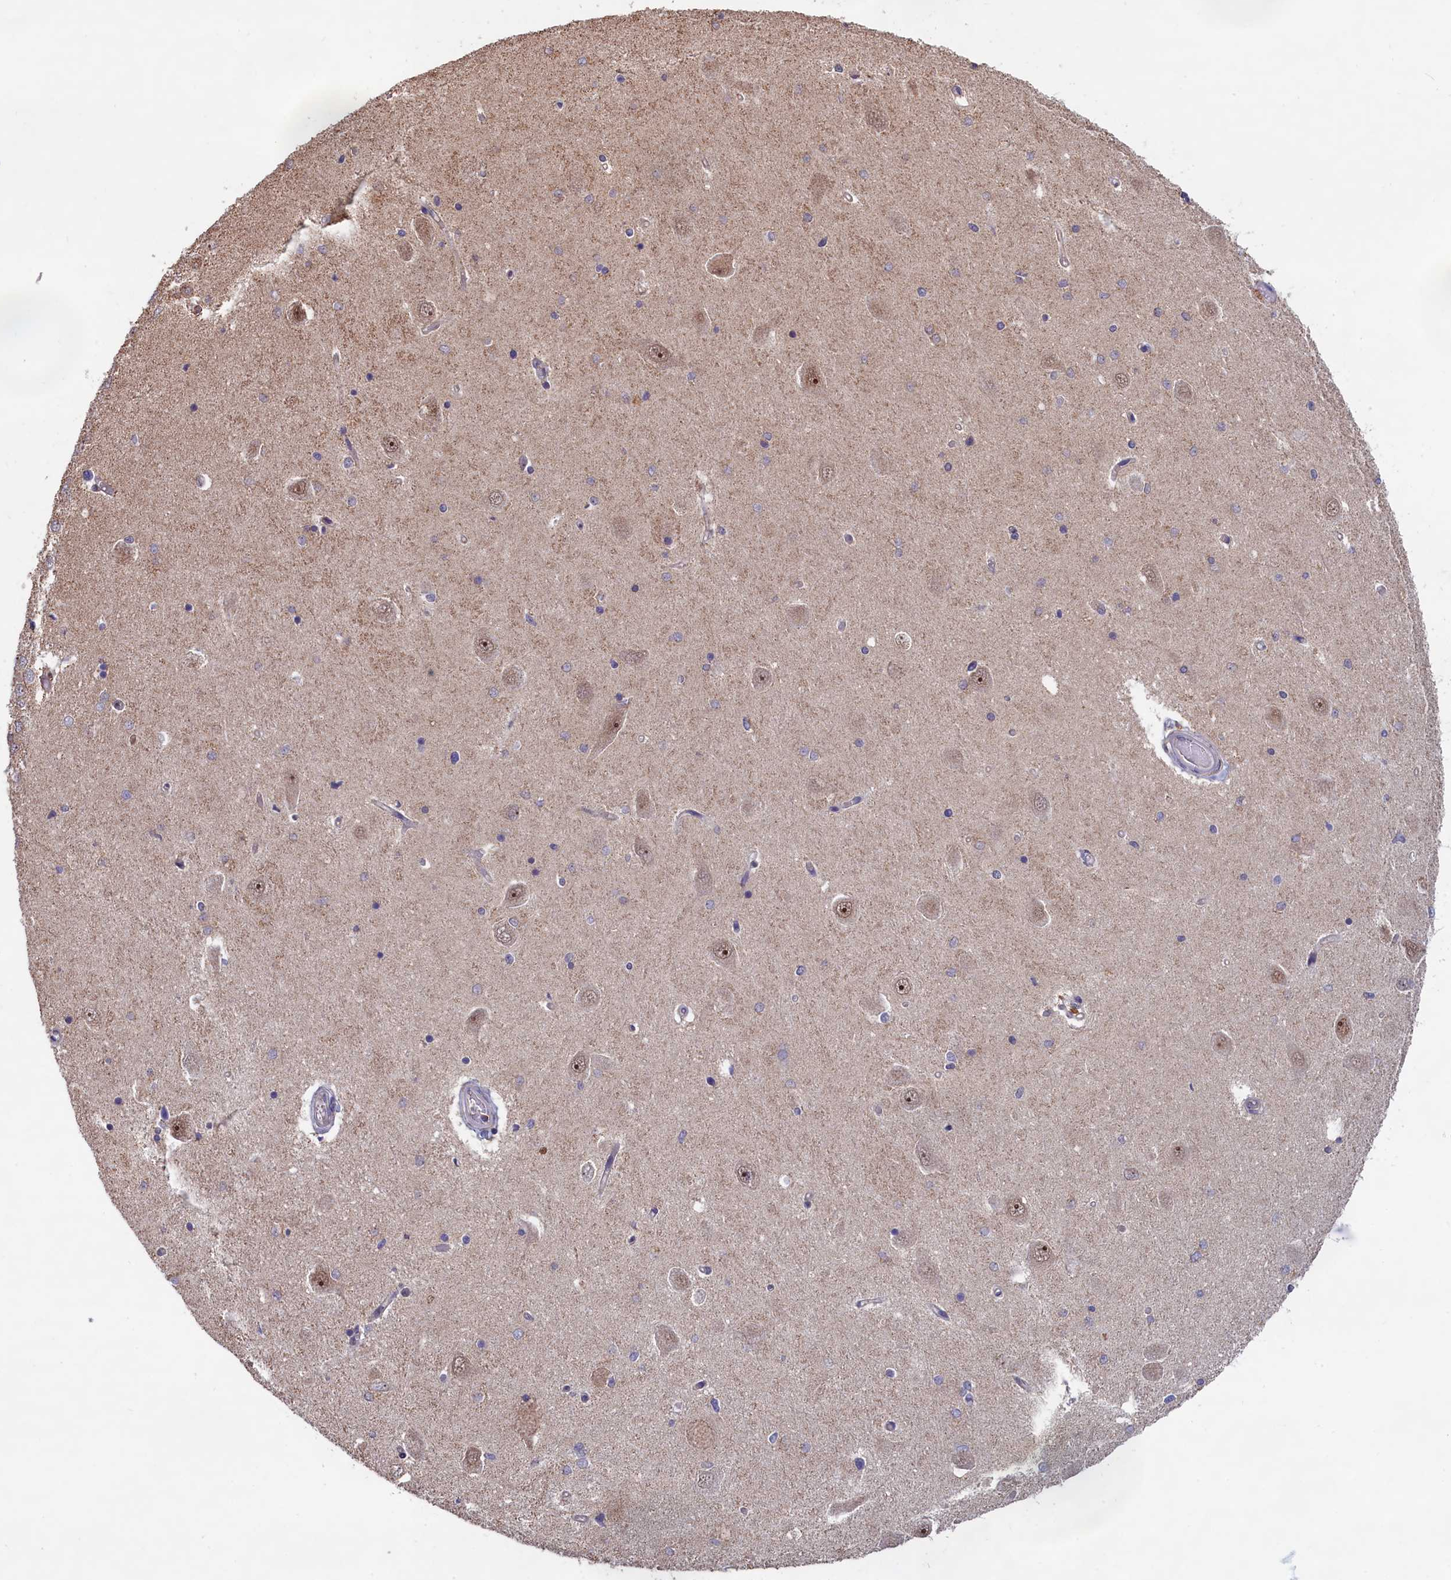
{"staining": {"intensity": "negative", "quantity": "none", "location": "none"}, "tissue": "hippocampus", "cell_type": "Glial cells", "image_type": "normal", "snomed": [{"axis": "morphology", "description": "Normal tissue, NOS"}, {"axis": "topography", "description": "Hippocampus"}], "caption": "Glial cells are negative for brown protein staining in unremarkable hippocampus. The staining is performed using DAB brown chromogen with nuclei counter-stained in using hematoxylin.", "gene": "ENSG00000269825", "patient": {"sex": "male", "age": 45}}